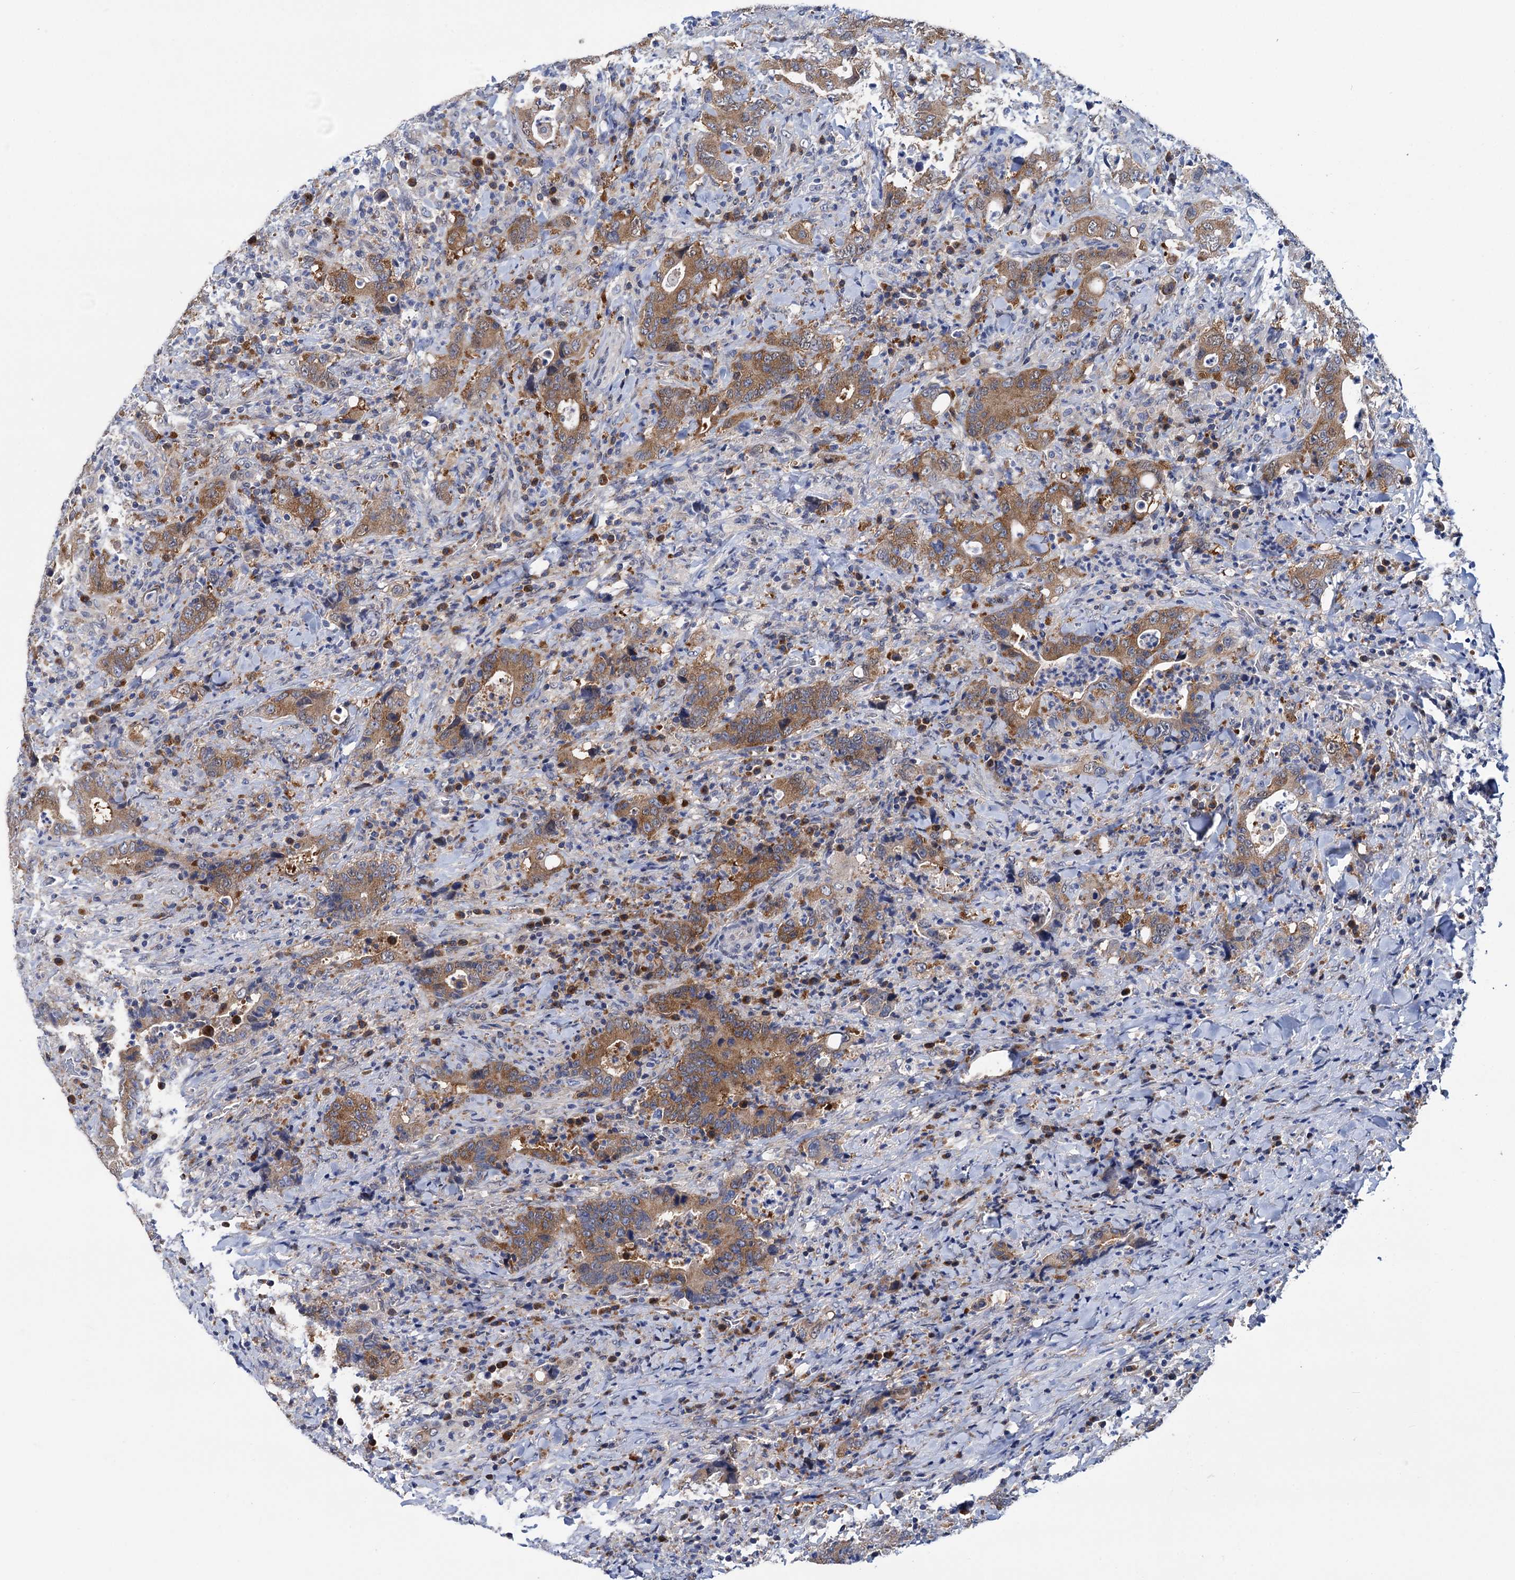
{"staining": {"intensity": "moderate", "quantity": ">75%", "location": "cytoplasmic/membranous"}, "tissue": "colorectal cancer", "cell_type": "Tumor cells", "image_type": "cancer", "snomed": [{"axis": "morphology", "description": "Adenocarcinoma, NOS"}, {"axis": "topography", "description": "Colon"}], "caption": "Moderate cytoplasmic/membranous staining for a protein is identified in about >75% of tumor cells of colorectal adenocarcinoma using immunohistochemistry.", "gene": "ZNRD2", "patient": {"sex": "female", "age": 75}}